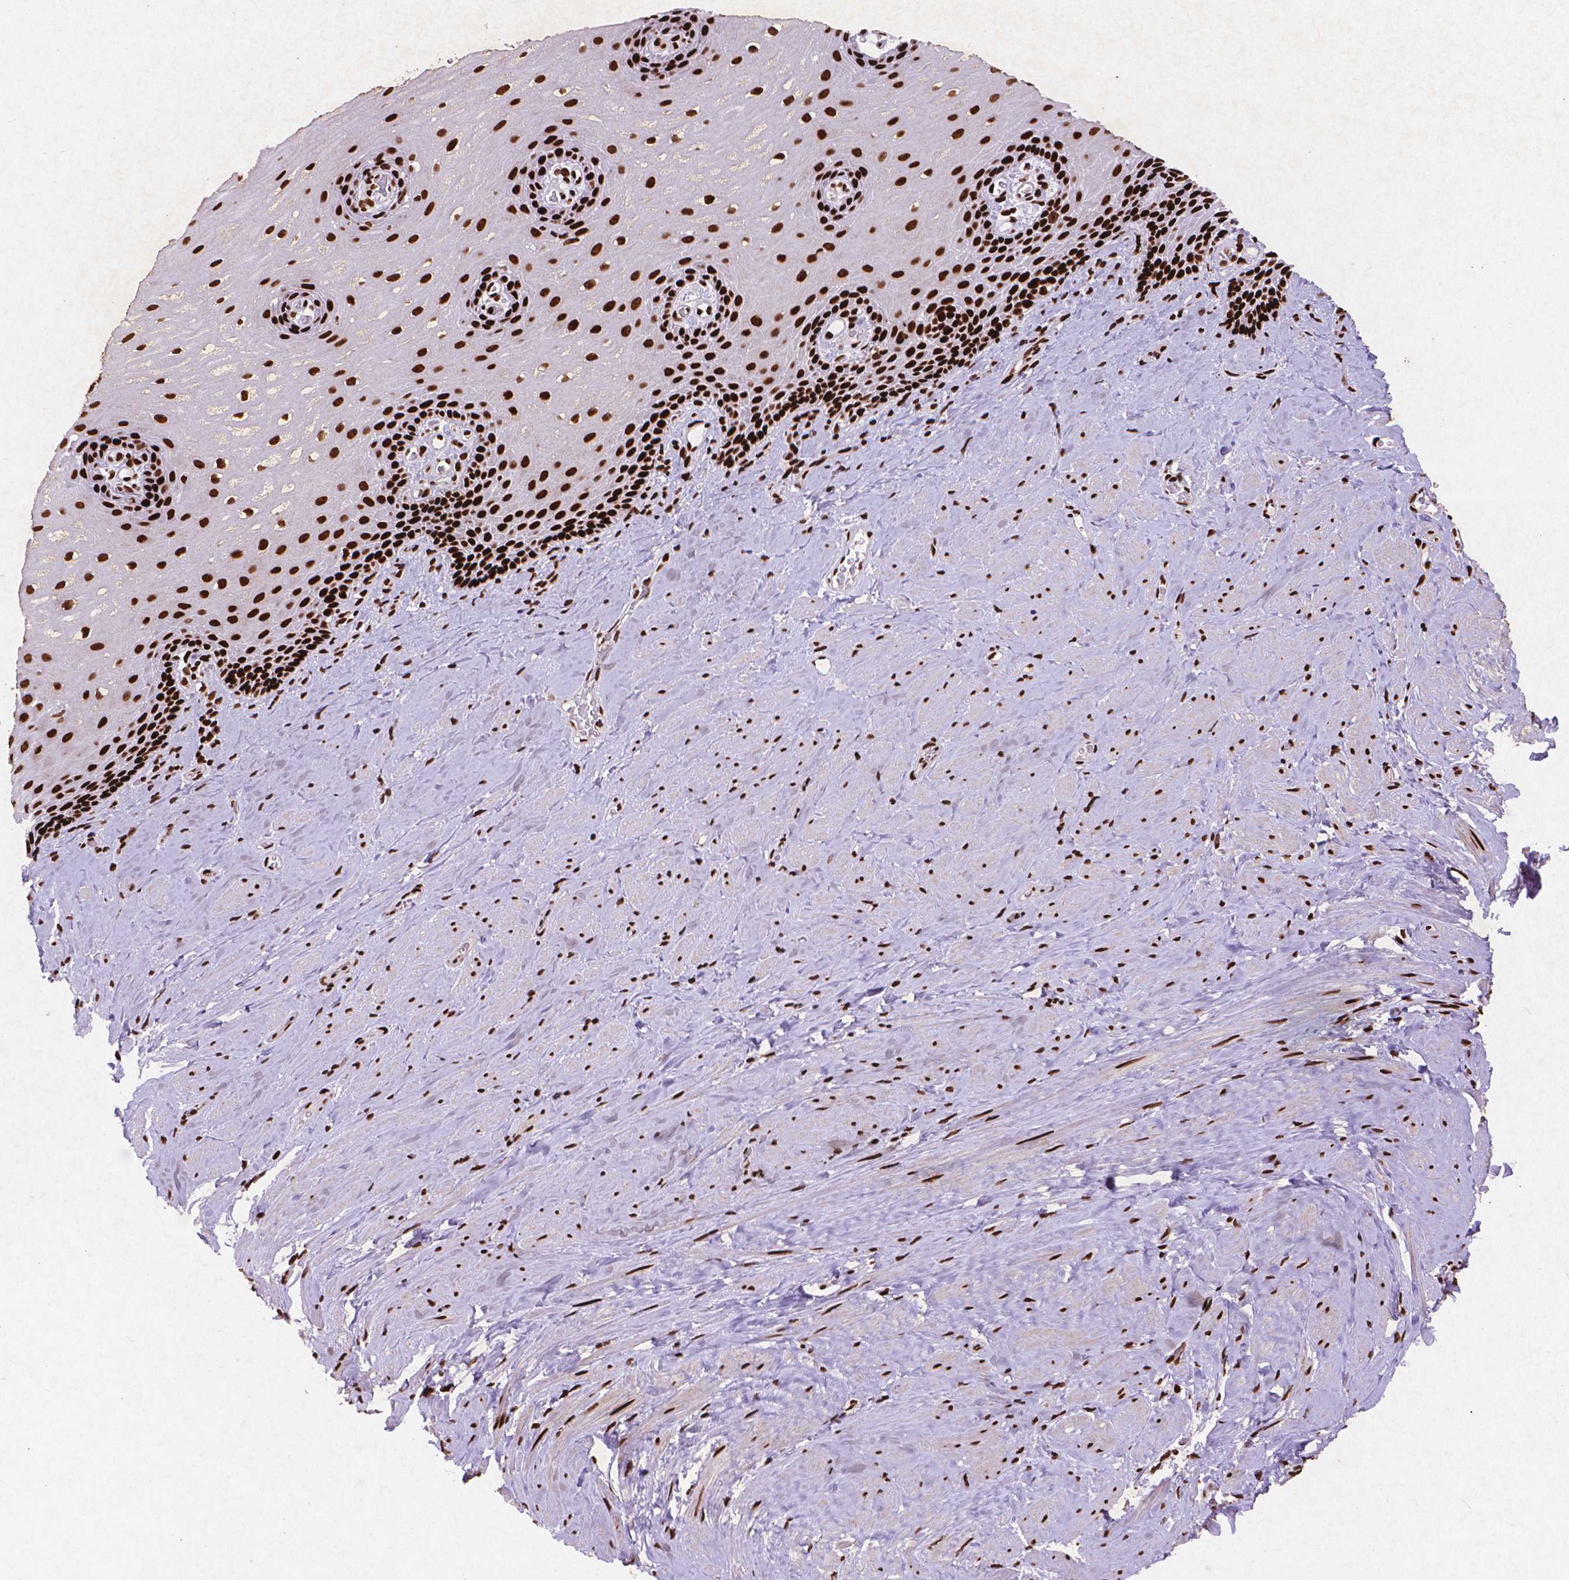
{"staining": {"intensity": "strong", "quantity": ">75%", "location": "nuclear"}, "tissue": "esophagus", "cell_type": "Squamous epithelial cells", "image_type": "normal", "snomed": [{"axis": "morphology", "description": "Normal tissue, NOS"}, {"axis": "topography", "description": "Esophagus"}], "caption": "Squamous epithelial cells reveal strong nuclear positivity in approximately >75% of cells in benign esophagus. (DAB IHC, brown staining for protein, blue staining for nuclei).", "gene": "CITED2", "patient": {"sex": "male", "age": 64}}